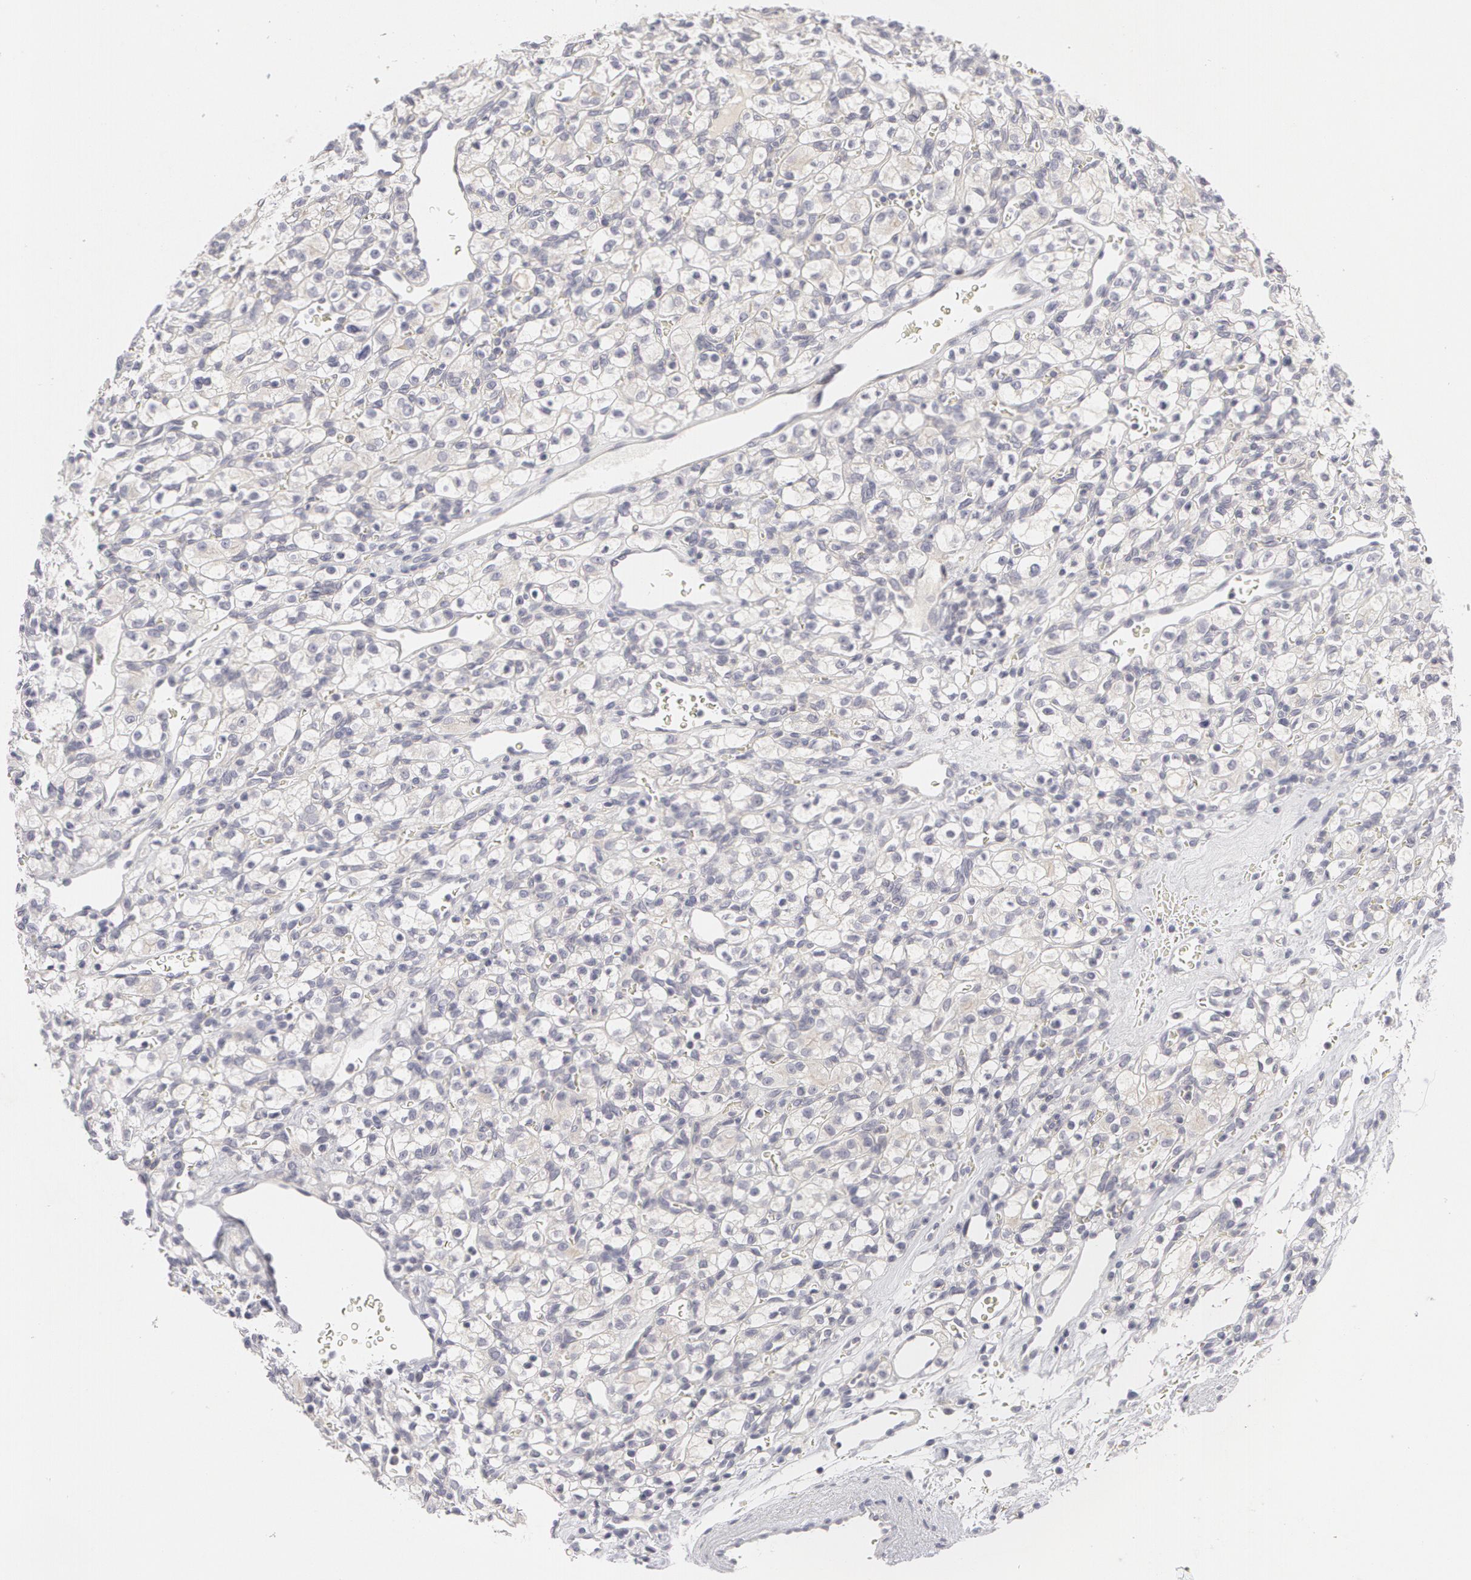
{"staining": {"intensity": "weak", "quantity": "<25%", "location": "cytoplasmic/membranous"}, "tissue": "renal cancer", "cell_type": "Tumor cells", "image_type": "cancer", "snomed": [{"axis": "morphology", "description": "Adenocarcinoma, NOS"}, {"axis": "topography", "description": "Kidney"}], "caption": "IHC of renal cancer shows no expression in tumor cells.", "gene": "ABCB1", "patient": {"sex": "female", "age": 62}}